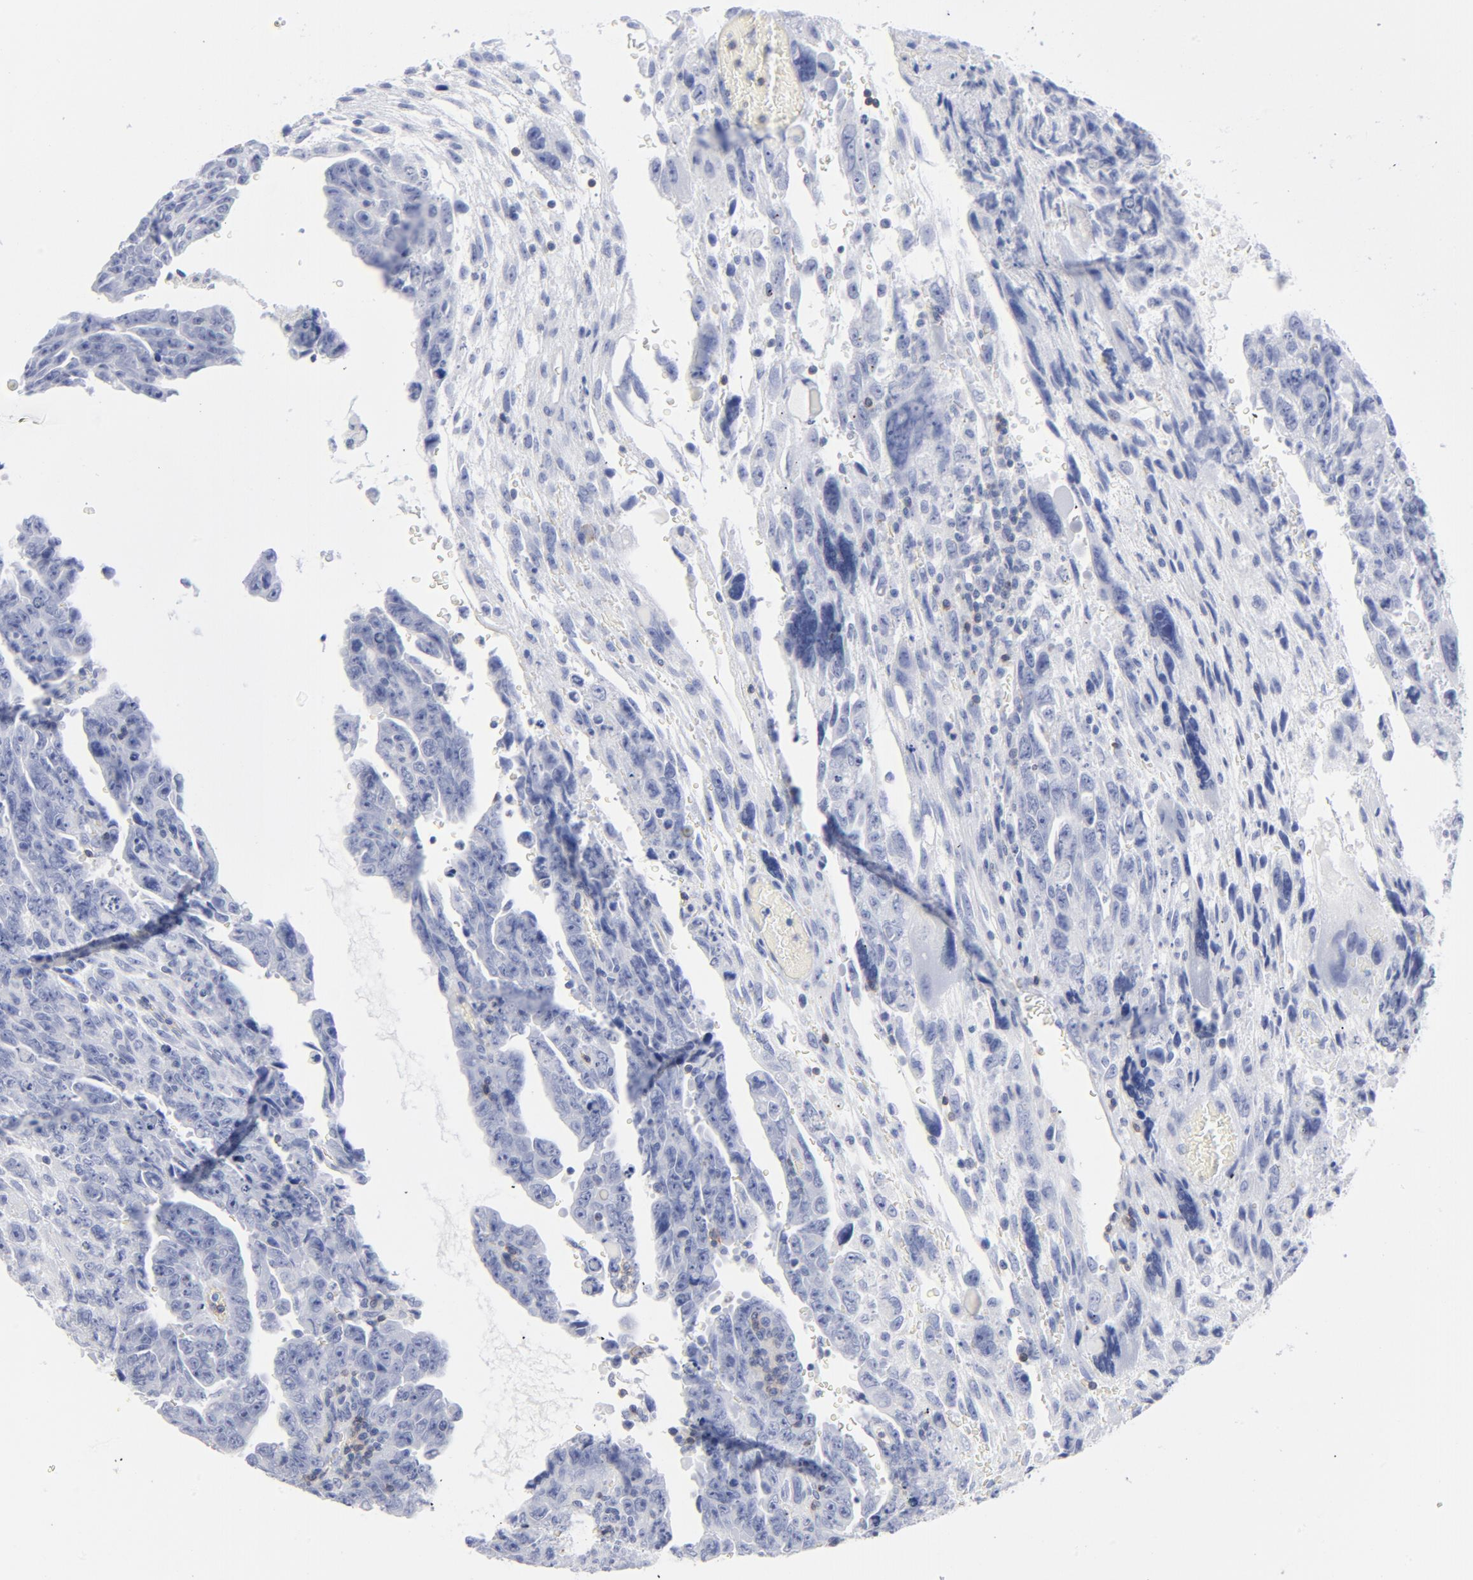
{"staining": {"intensity": "negative", "quantity": "none", "location": "none"}, "tissue": "testis cancer", "cell_type": "Tumor cells", "image_type": "cancer", "snomed": [{"axis": "morphology", "description": "Carcinoma, Embryonal, NOS"}, {"axis": "topography", "description": "Testis"}], "caption": "Testis embryonal carcinoma stained for a protein using immunohistochemistry (IHC) displays no staining tumor cells.", "gene": "P2RY8", "patient": {"sex": "male", "age": 28}}